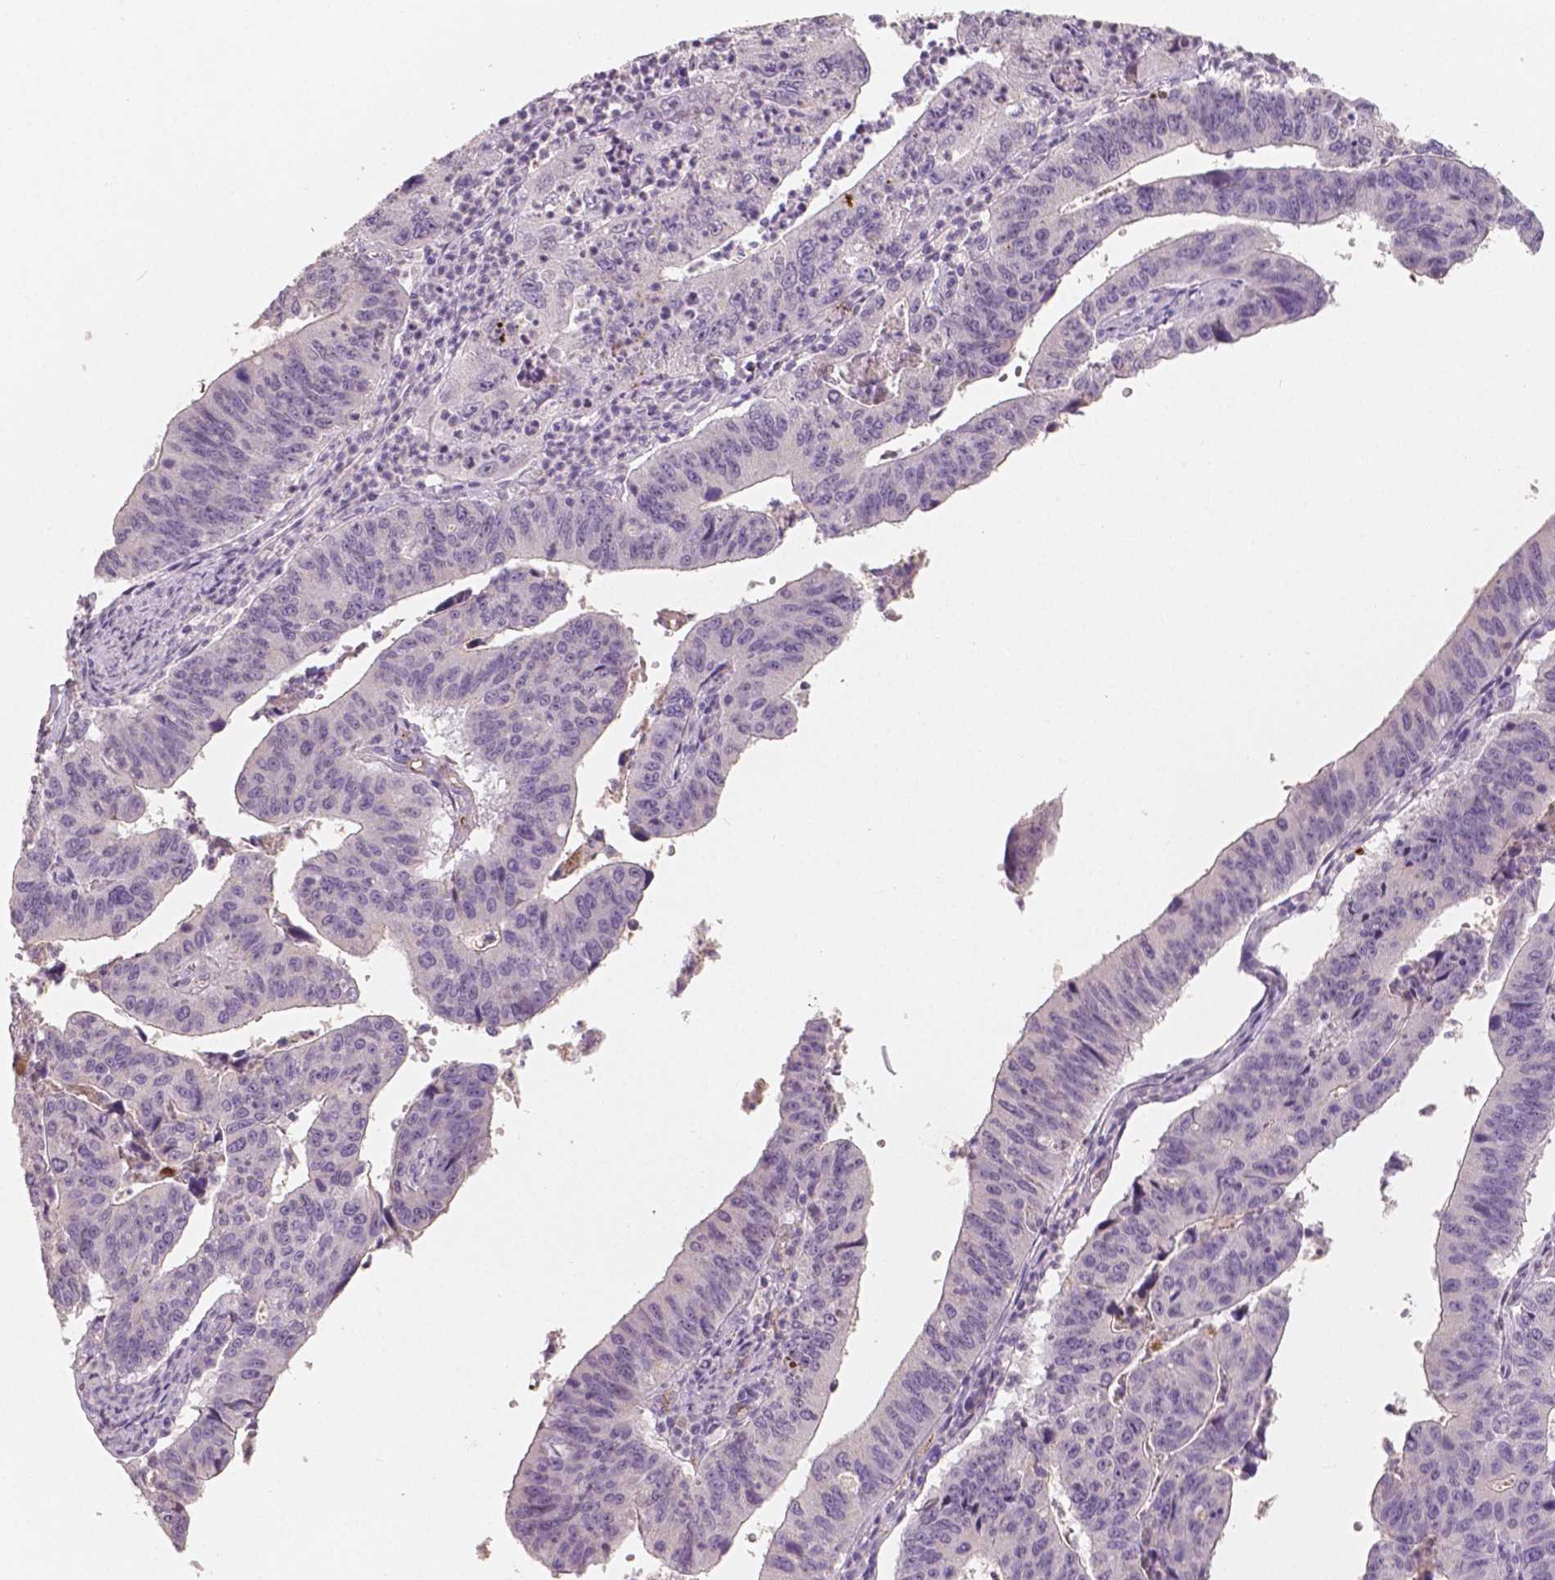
{"staining": {"intensity": "negative", "quantity": "none", "location": "none"}, "tissue": "stomach cancer", "cell_type": "Tumor cells", "image_type": "cancer", "snomed": [{"axis": "morphology", "description": "Adenocarcinoma, NOS"}, {"axis": "topography", "description": "Stomach"}], "caption": "High power microscopy histopathology image of an IHC micrograph of adenocarcinoma (stomach), revealing no significant expression in tumor cells.", "gene": "APOA4", "patient": {"sex": "male", "age": 59}}